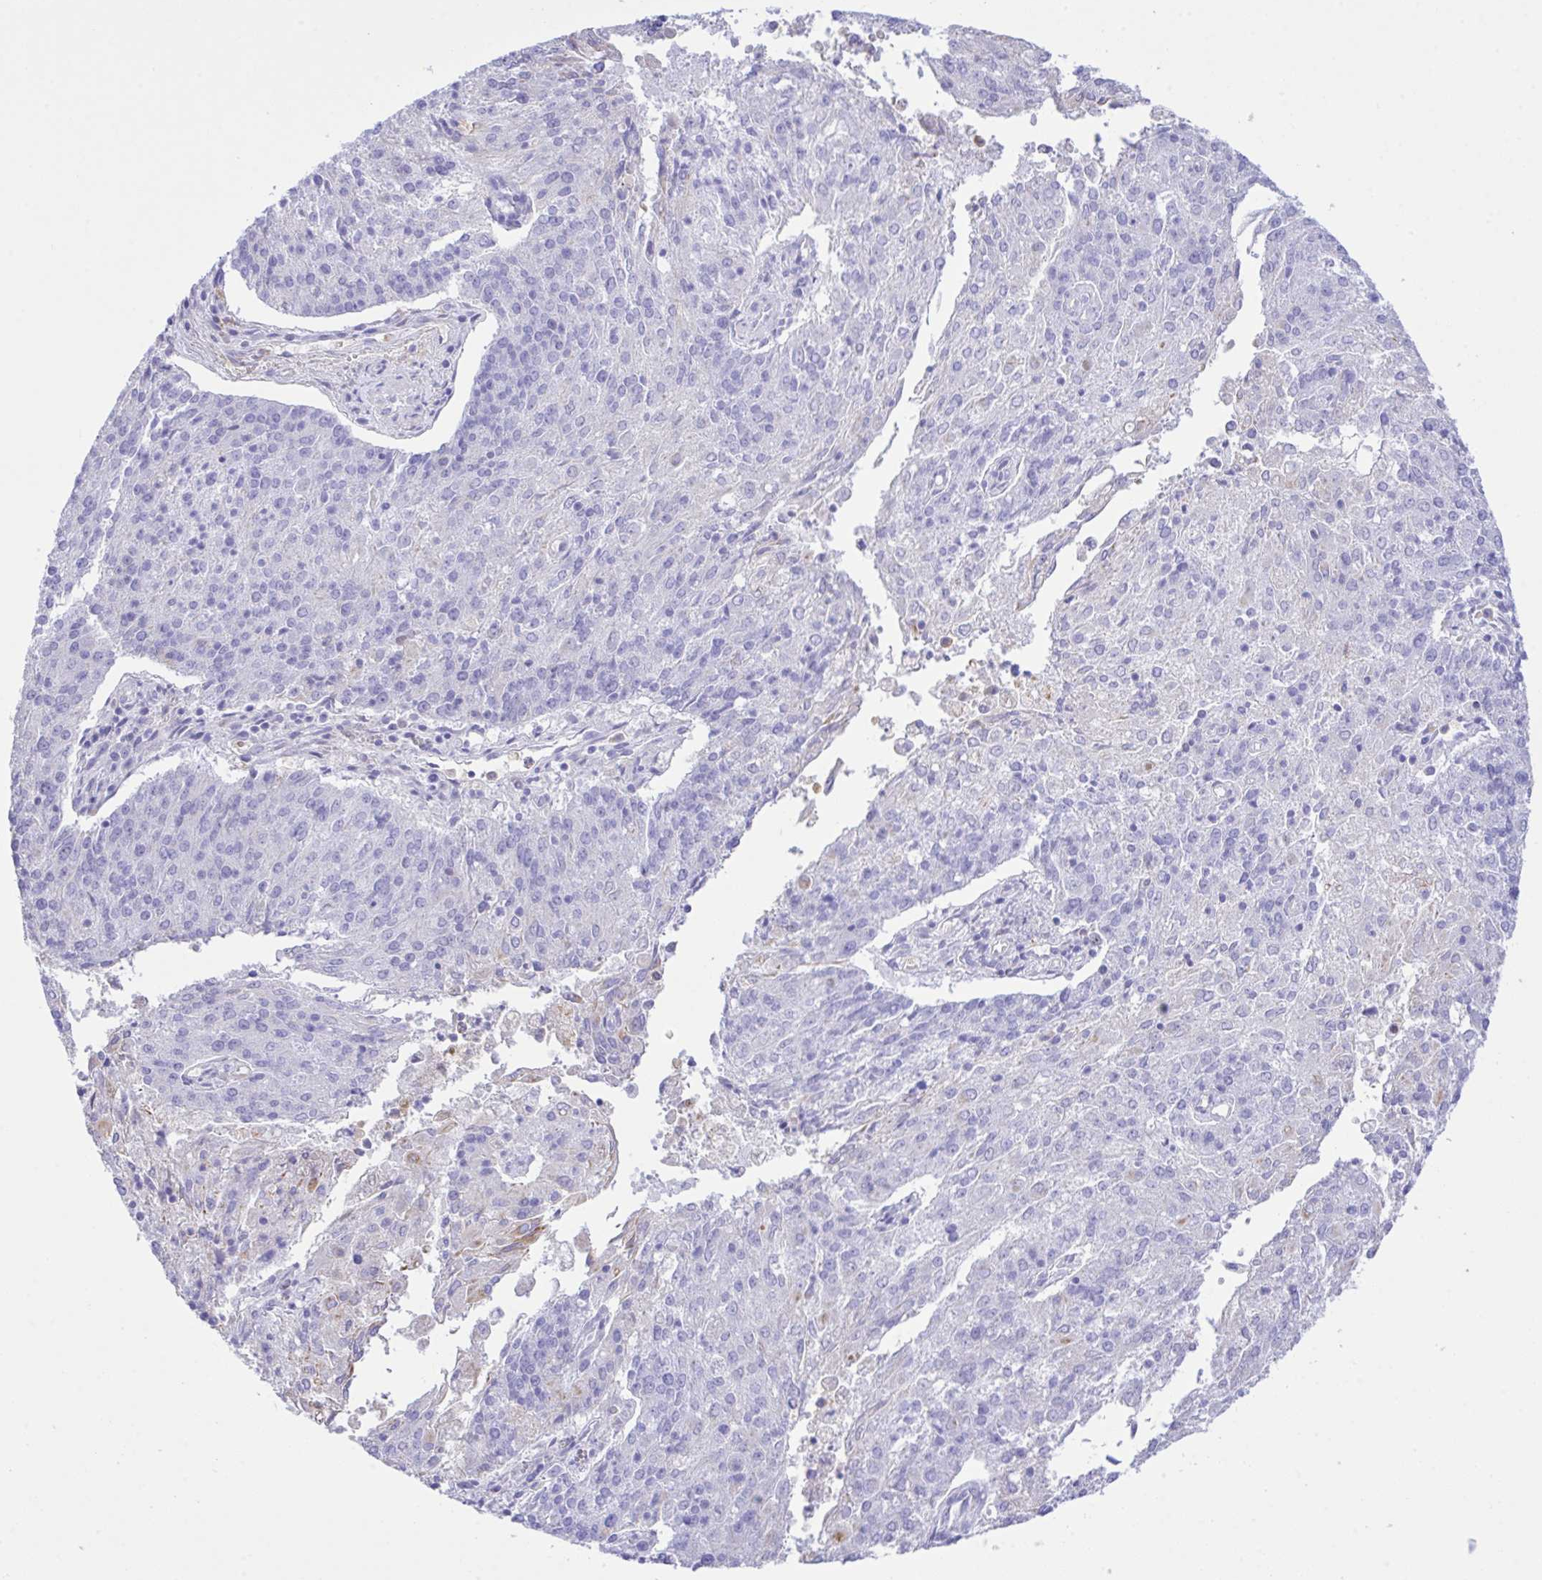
{"staining": {"intensity": "negative", "quantity": "none", "location": "none"}, "tissue": "endometrial cancer", "cell_type": "Tumor cells", "image_type": "cancer", "snomed": [{"axis": "morphology", "description": "Adenocarcinoma, NOS"}, {"axis": "topography", "description": "Endometrium"}], "caption": "This image is of adenocarcinoma (endometrial) stained with immunohistochemistry (IHC) to label a protein in brown with the nuclei are counter-stained blue. There is no positivity in tumor cells.", "gene": "ZNF221", "patient": {"sex": "female", "age": 82}}